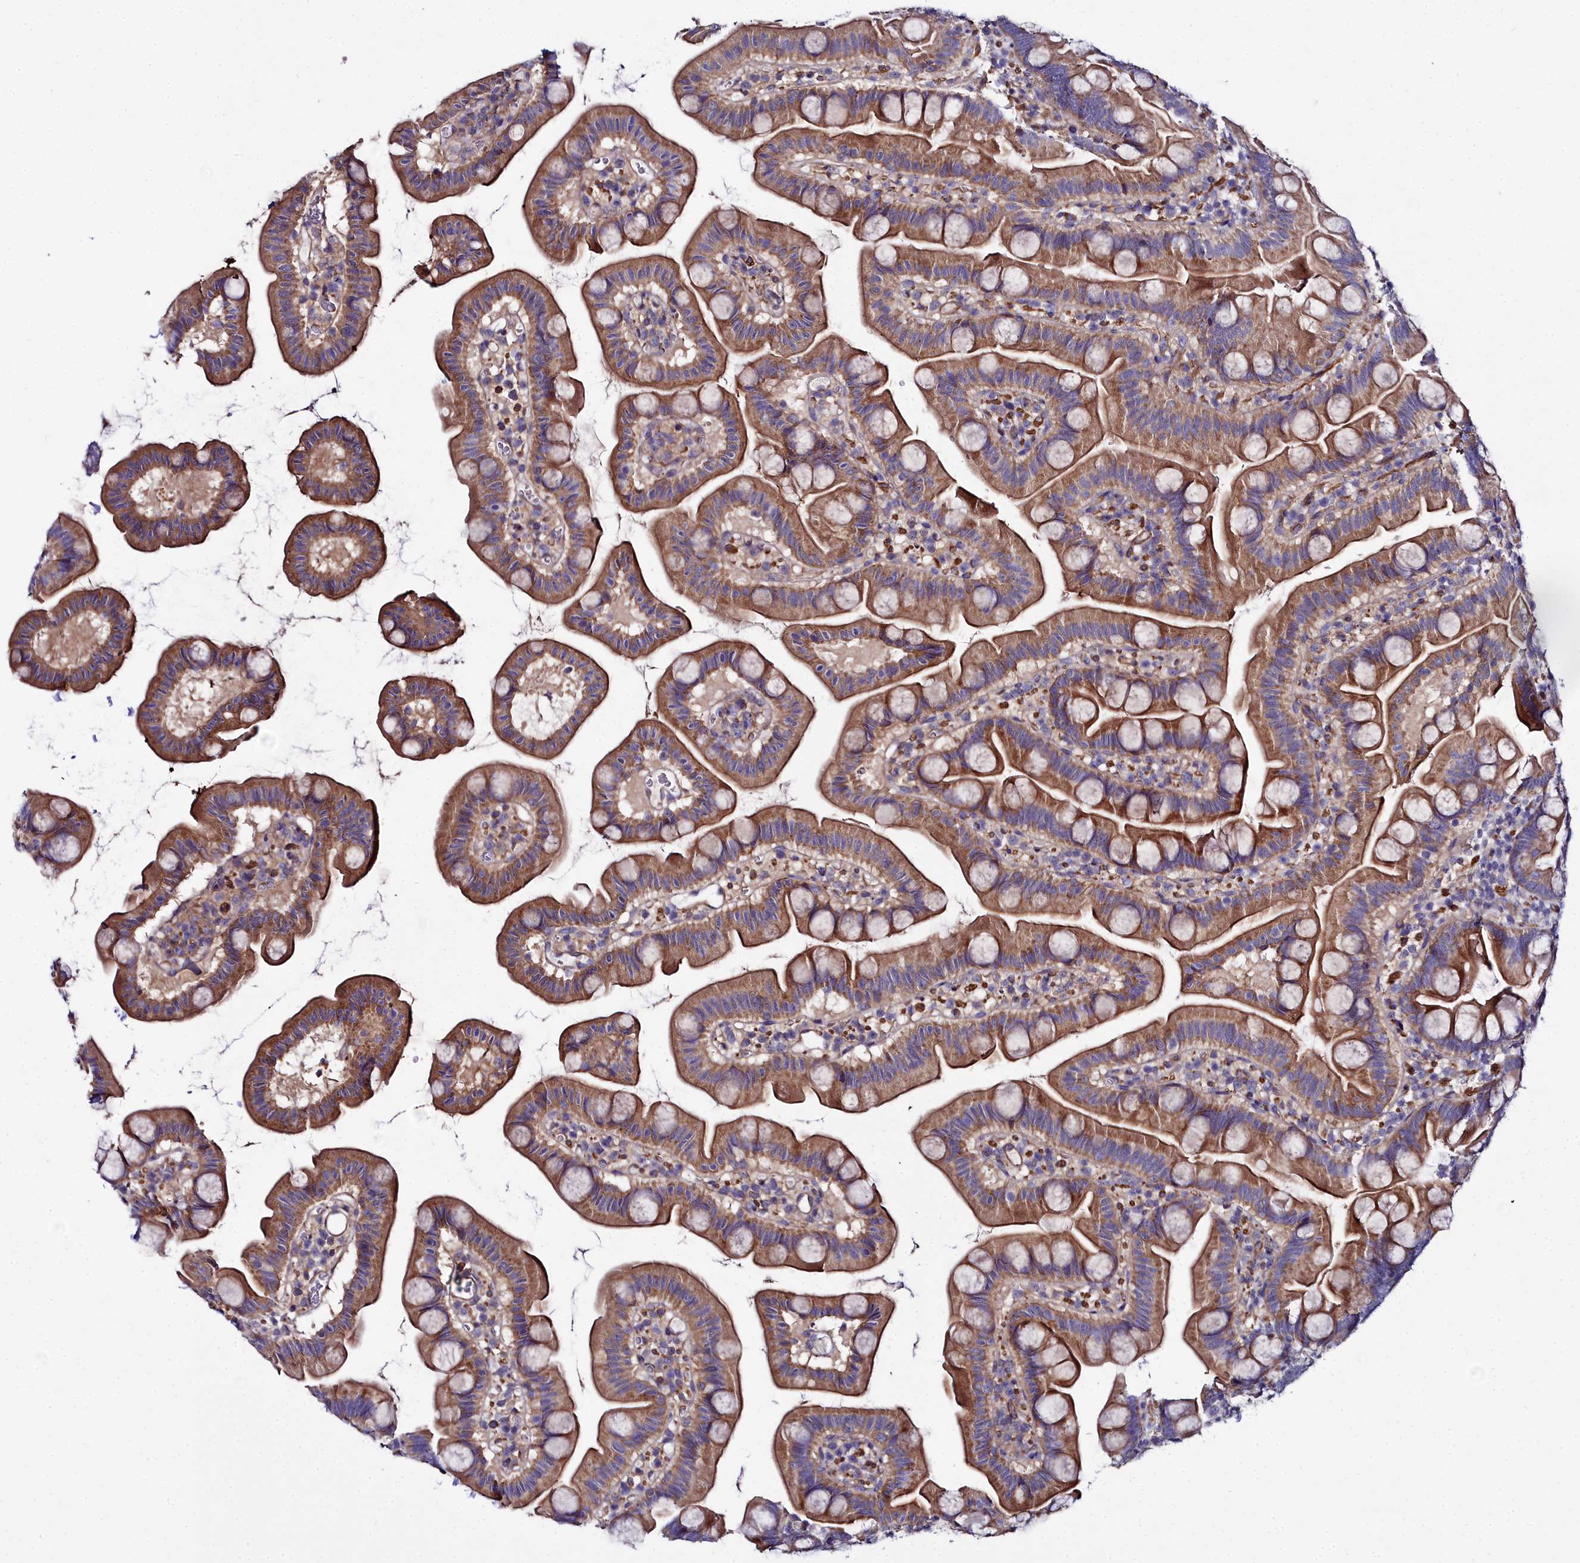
{"staining": {"intensity": "moderate", "quantity": ">75%", "location": "cytoplasmic/membranous"}, "tissue": "small intestine", "cell_type": "Glandular cells", "image_type": "normal", "snomed": [{"axis": "morphology", "description": "Normal tissue, NOS"}, {"axis": "topography", "description": "Small intestine"}], "caption": "IHC of normal small intestine displays medium levels of moderate cytoplasmic/membranous positivity in approximately >75% of glandular cells.", "gene": "FADS3", "patient": {"sex": "female", "age": 68}}